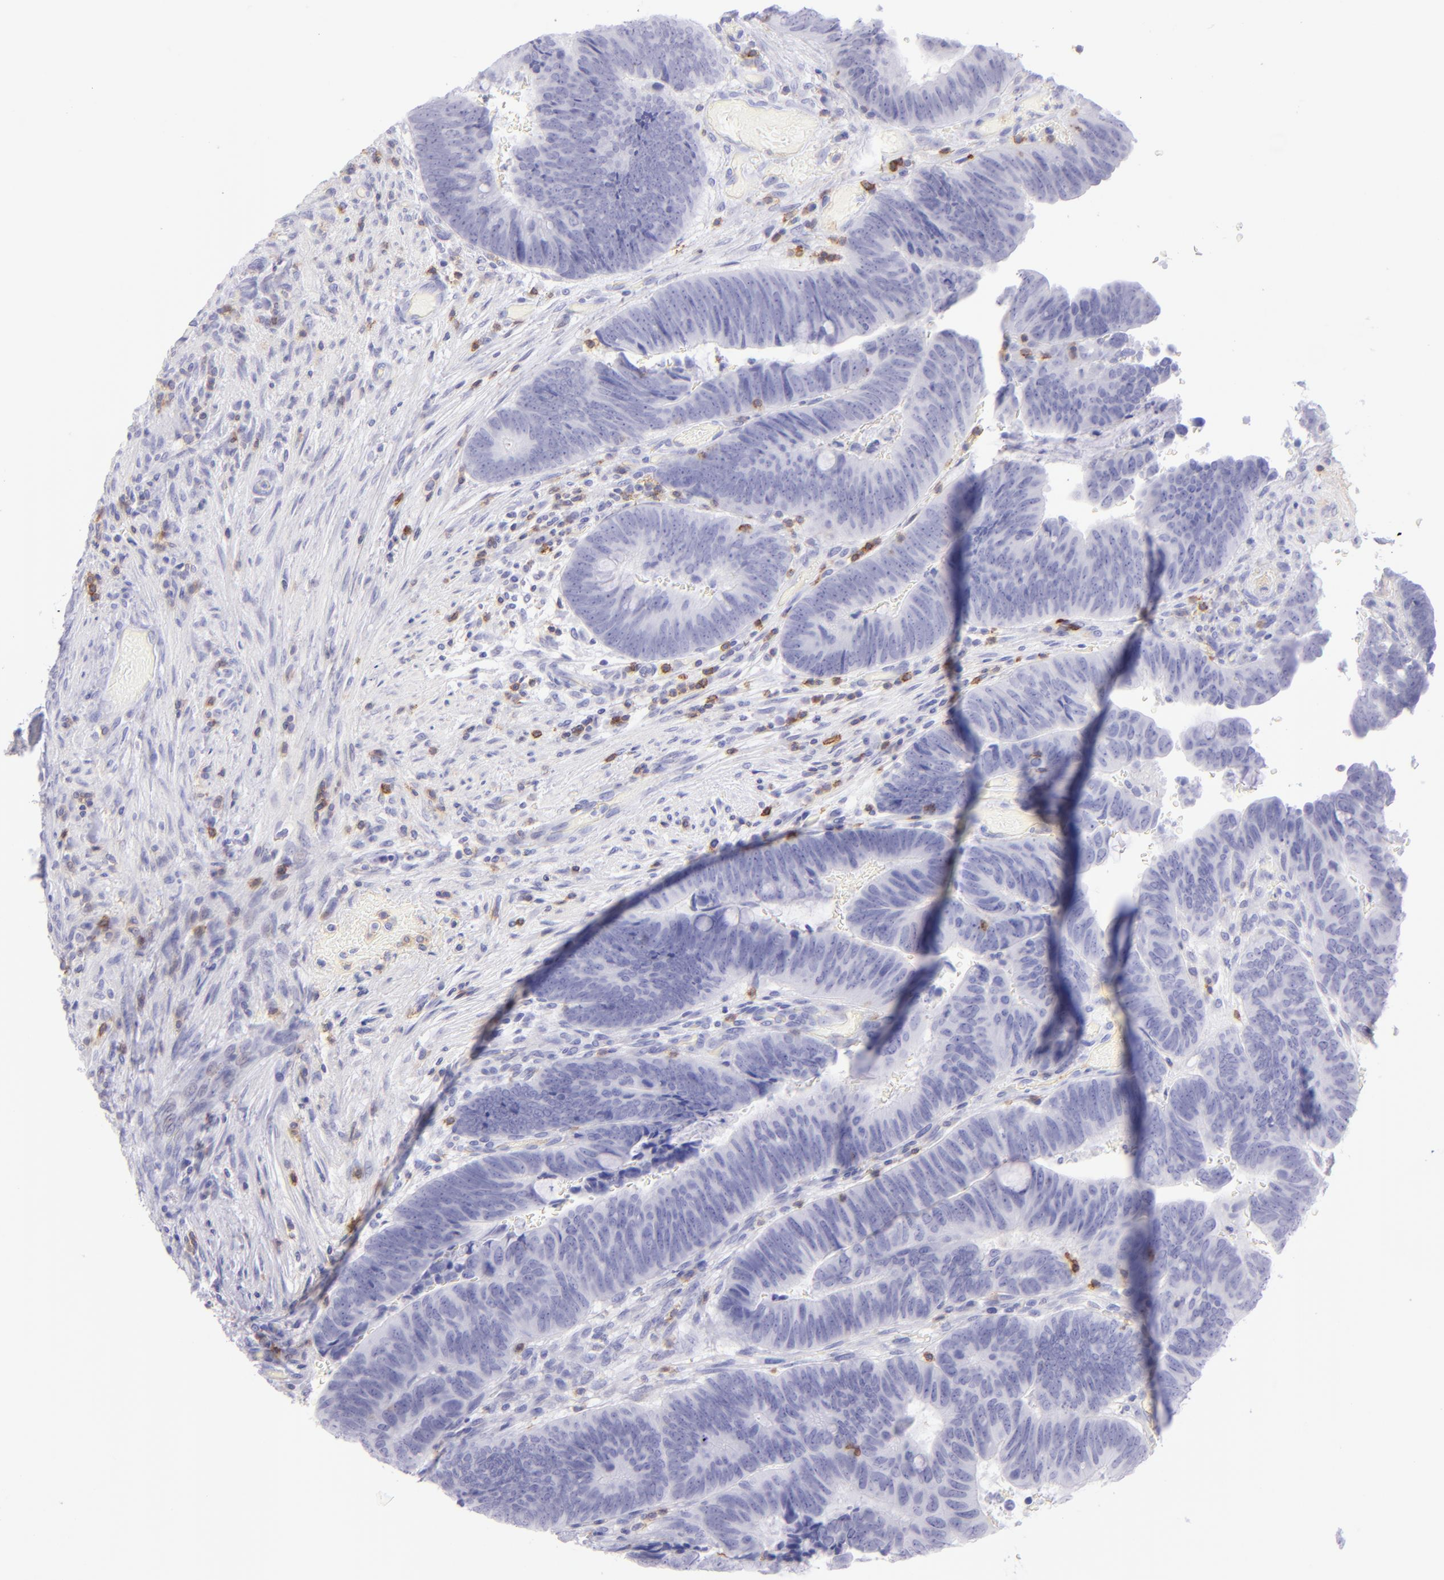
{"staining": {"intensity": "negative", "quantity": "none", "location": "none"}, "tissue": "colorectal cancer", "cell_type": "Tumor cells", "image_type": "cancer", "snomed": [{"axis": "morphology", "description": "Normal tissue, NOS"}, {"axis": "morphology", "description": "Adenocarcinoma, NOS"}, {"axis": "topography", "description": "Rectum"}], "caption": "This is an immunohistochemistry image of human colorectal cancer (adenocarcinoma). There is no positivity in tumor cells.", "gene": "CD69", "patient": {"sex": "male", "age": 92}}